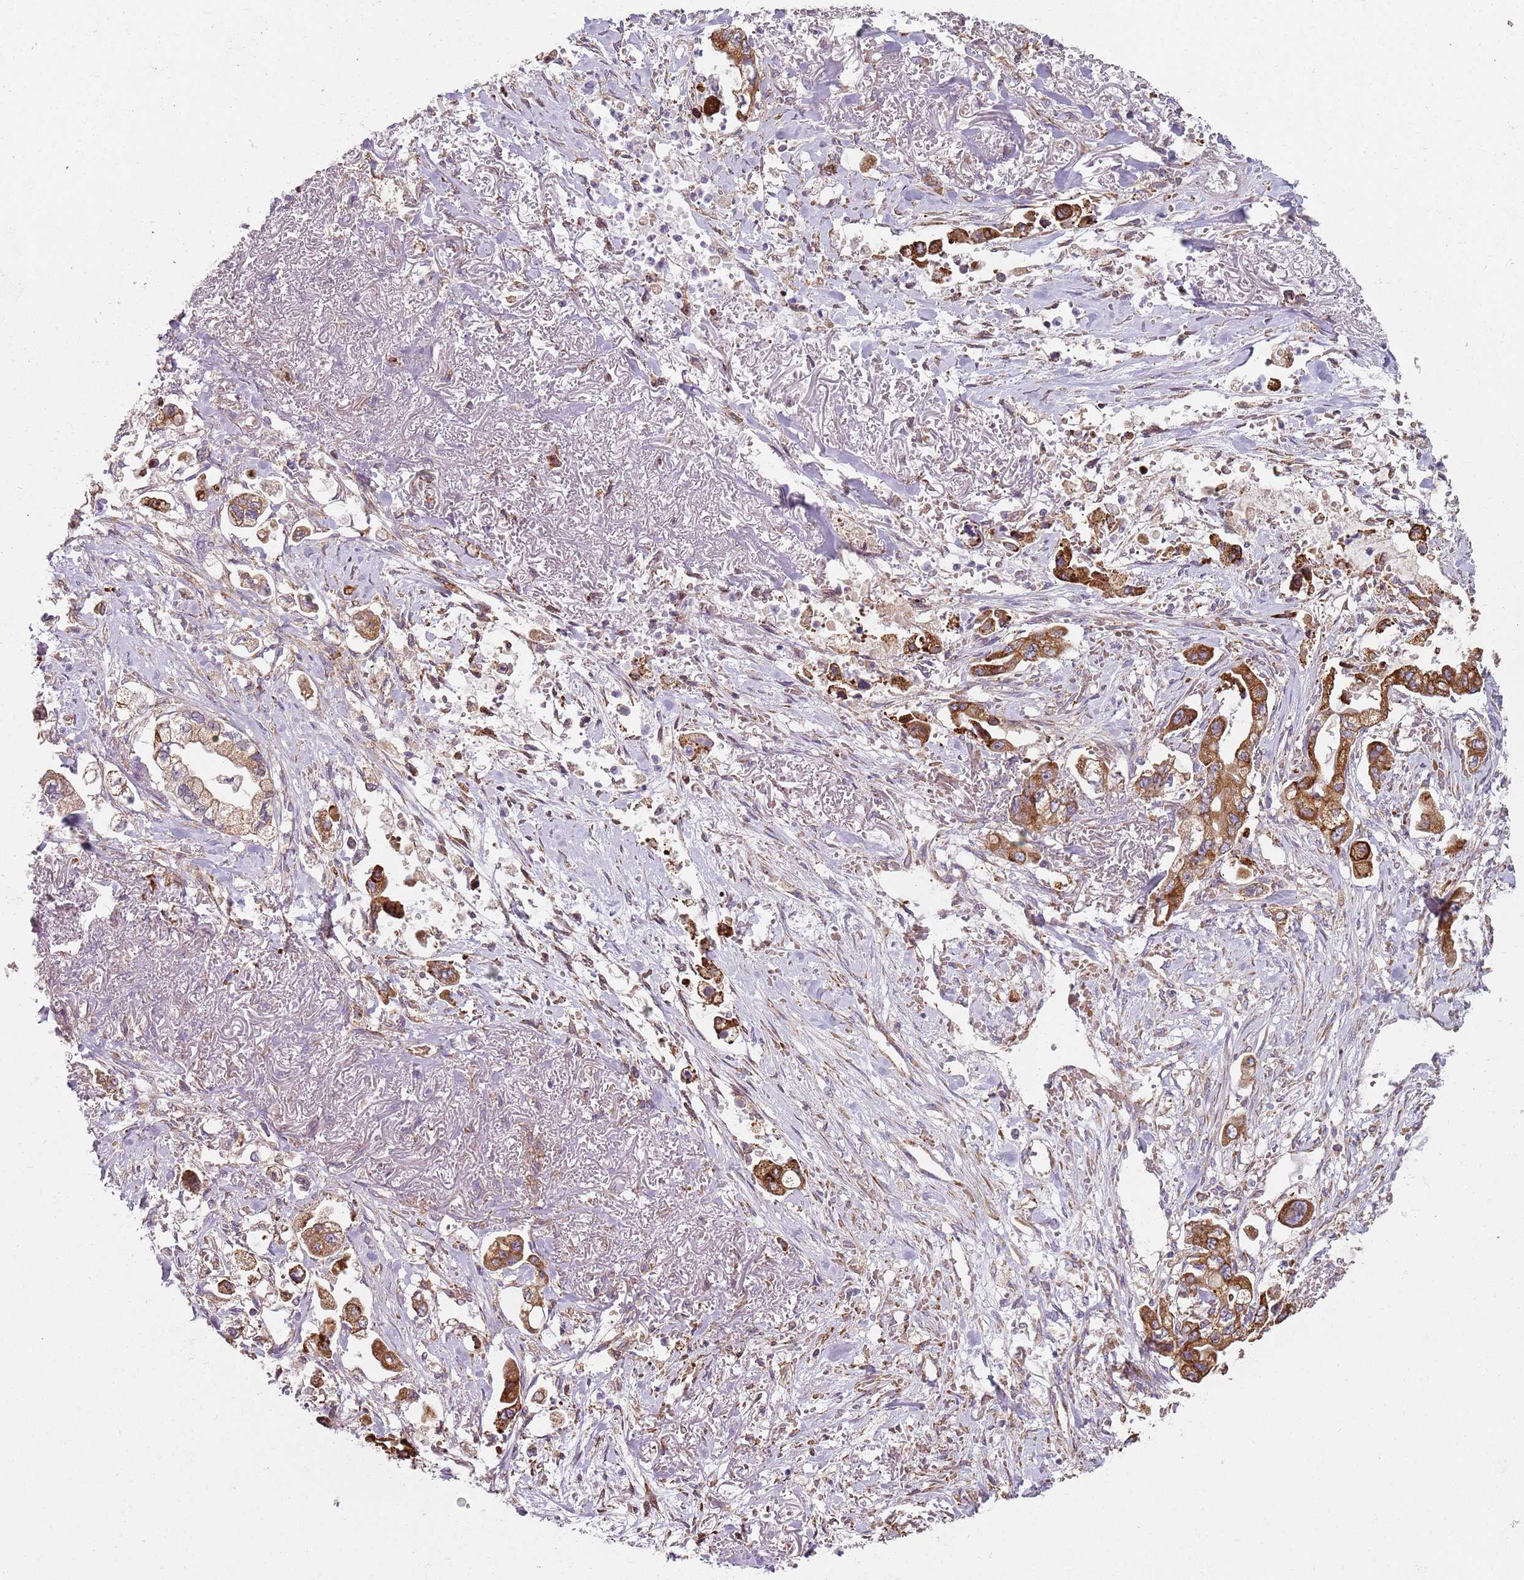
{"staining": {"intensity": "moderate", "quantity": ">75%", "location": "cytoplasmic/membranous"}, "tissue": "stomach cancer", "cell_type": "Tumor cells", "image_type": "cancer", "snomed": [{"axis": "morphology", "description": "Adenocarcinoma, NOS"}, {"axis": "topography", "description": "Stomach"}], "caption": "Immunohistochemical staining of human stomach cancer (adenocarcinoma) shows moderate cytoplasmic/membranous protein expression in approximately >75% of tumor cells. (DAB IHC with brightfield microscopy, high magnification).", "gene": "SPATA2", "patient": {"sex": "male", "age": 62}}